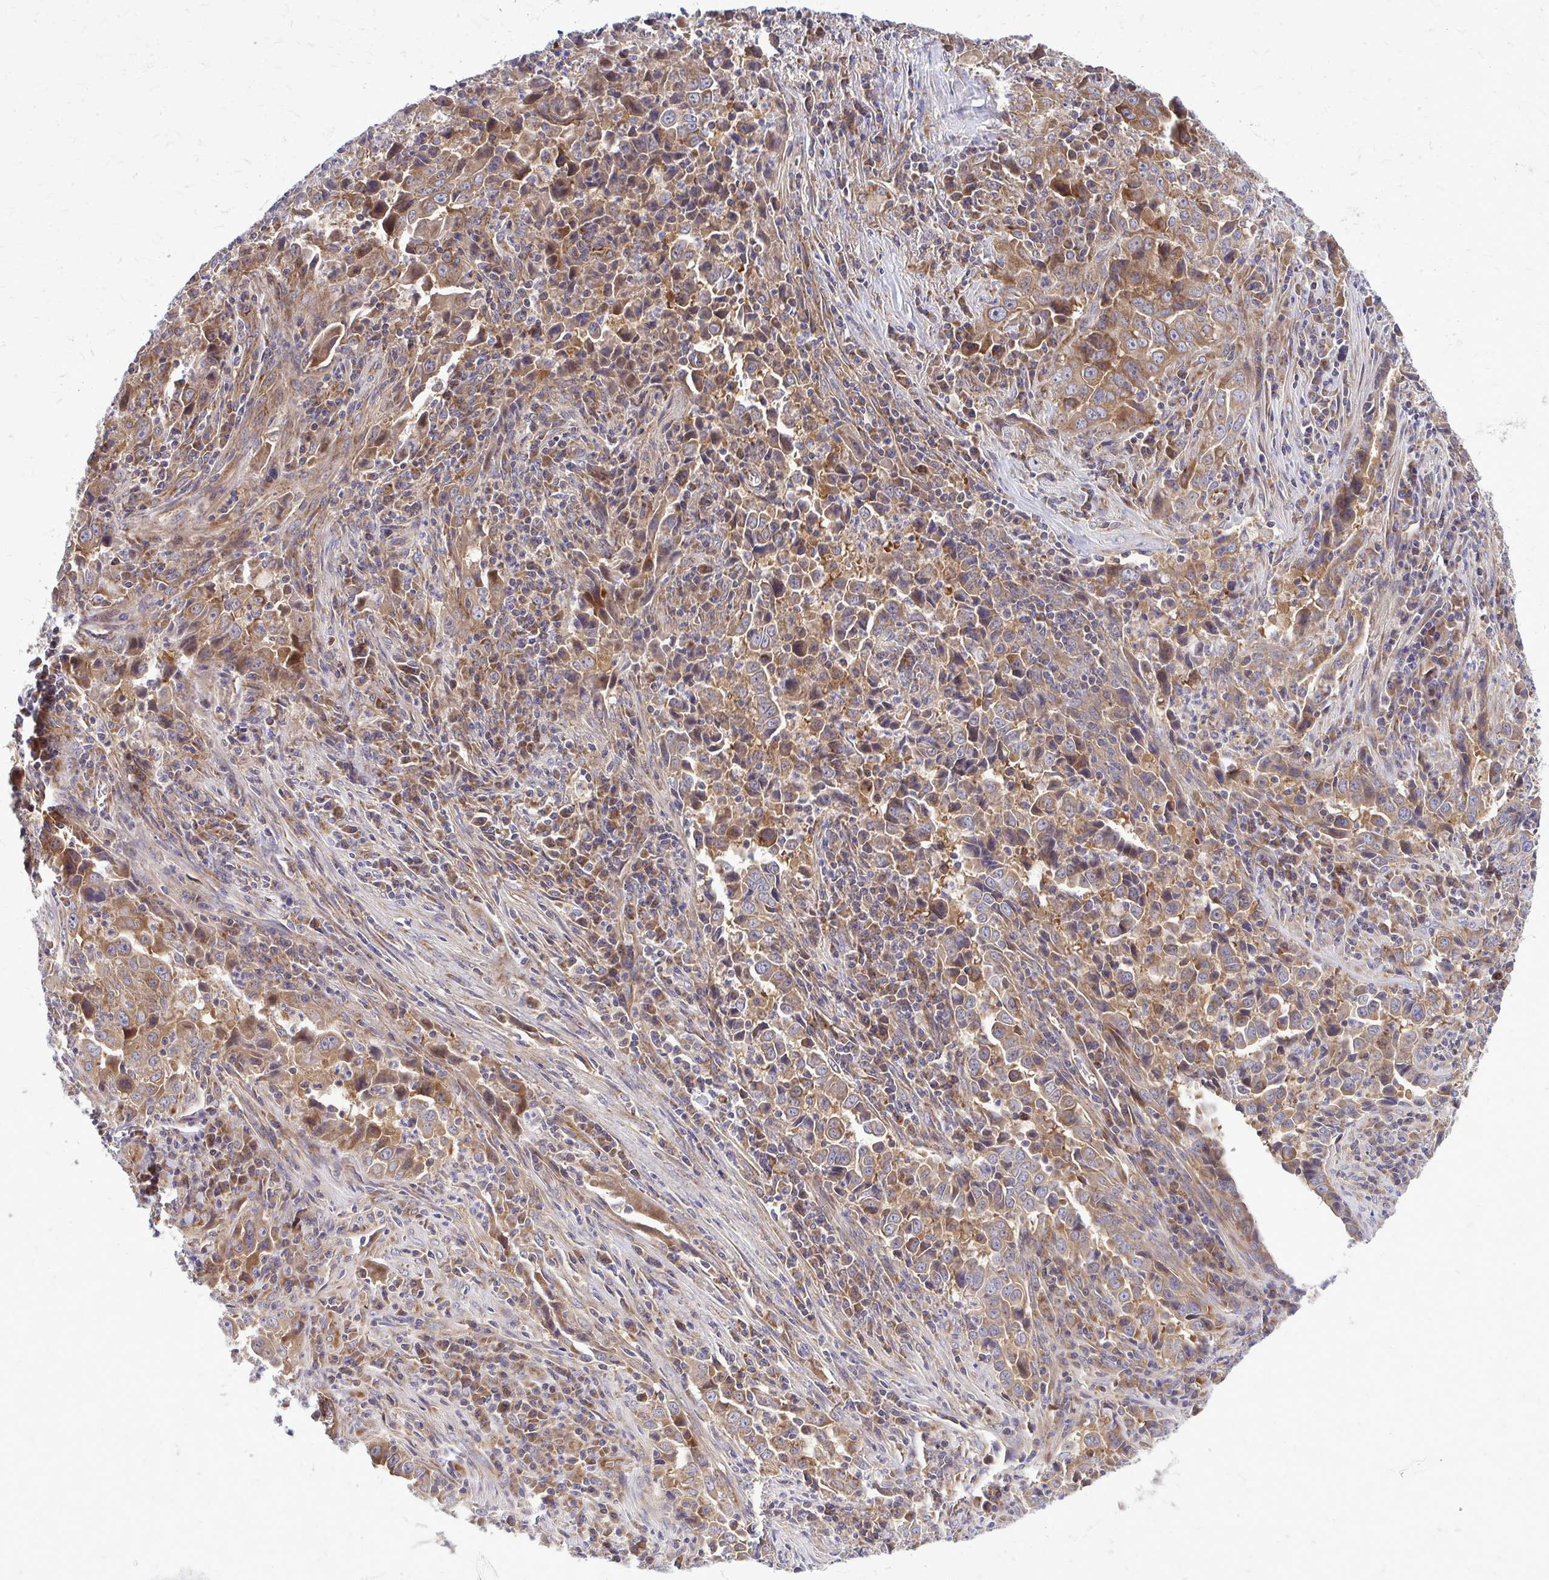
{"staining": {"intensity": "moderate", "quantity": ">75%", "location": "cytoplasmic/membranous"}, "tissue": "lung cancer", "cell_type": "Tumor cells", "image_type": "cancer", "snomed": [{"axis": "morphology", "description": "Adenocarcinoma, NOS"}, {"axis": "topography", "description": "Lung"}], "caption": "Tumor cells demonstrate medium levels of moderate cytoplasmic/membranous expression in approximately >75% of cells in adenocarcinoma (lung). Immunohistochemistry (ihc) stains the protein of interest in brown and the nuclei are stained blue.", "gene": "PDK4", "patient": {"sex": "male", "age": 67}}